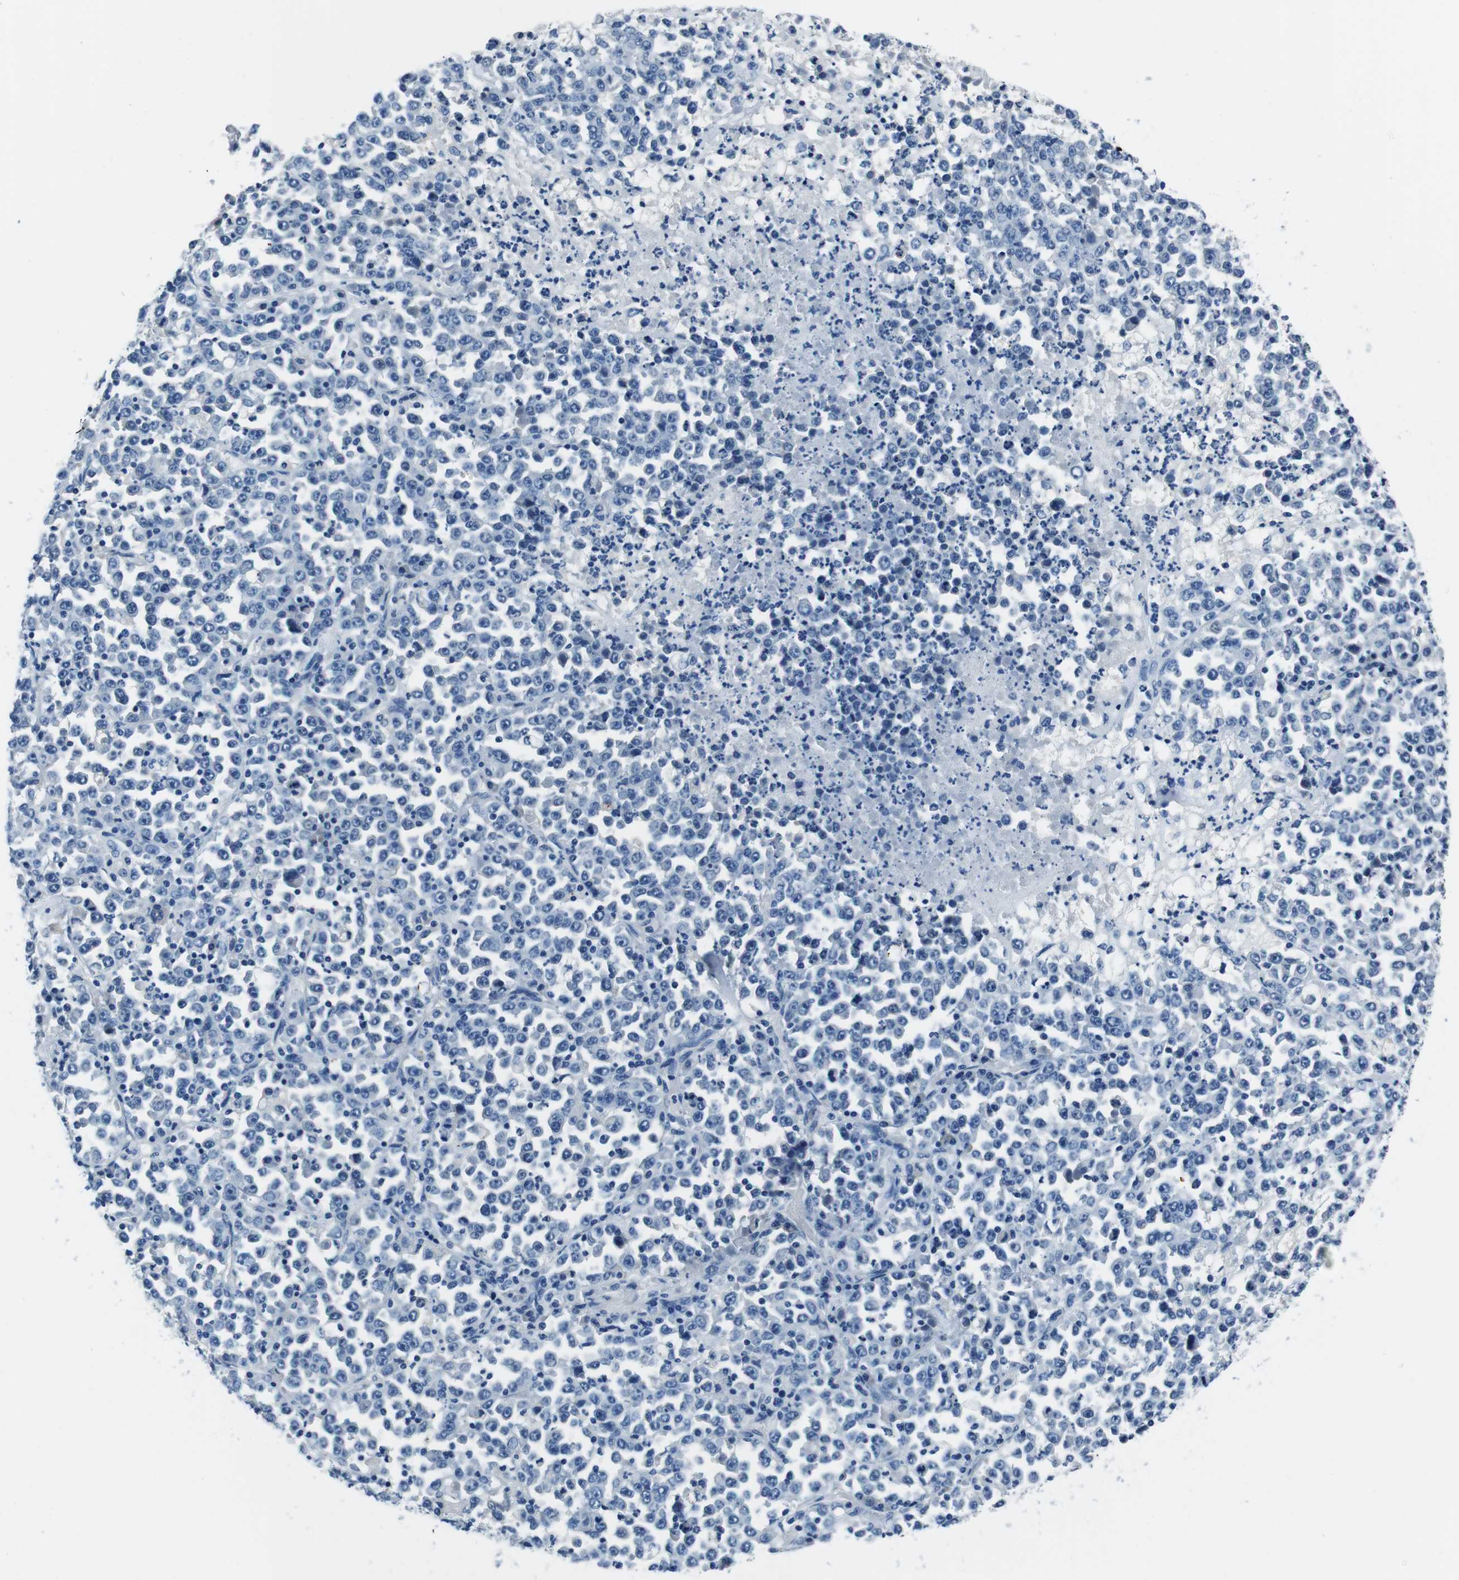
{"staining": {"intensity": "negative", "quantity": "none", "location": "none"}, "tissue": "stomach cancer", "cell_type": "Tumor cells", "image_type": "cancer", "snomed": [{"axis": "morphology", "description": "Normal tissue, NOS"}, {"axis": "morphology", "description": "Adenocarcinoma, NOS"}, {"axis": "topography", "description": "Stomach, upper"}, {"axis": "topography", "description": "Stomach"}], "caption": "This is a histopathology image of IHC staining of stomach cancer, which shows no expression in tumor cells.", "gene": "CASQ1", "patient": {"sex": "male", "age": 59}}